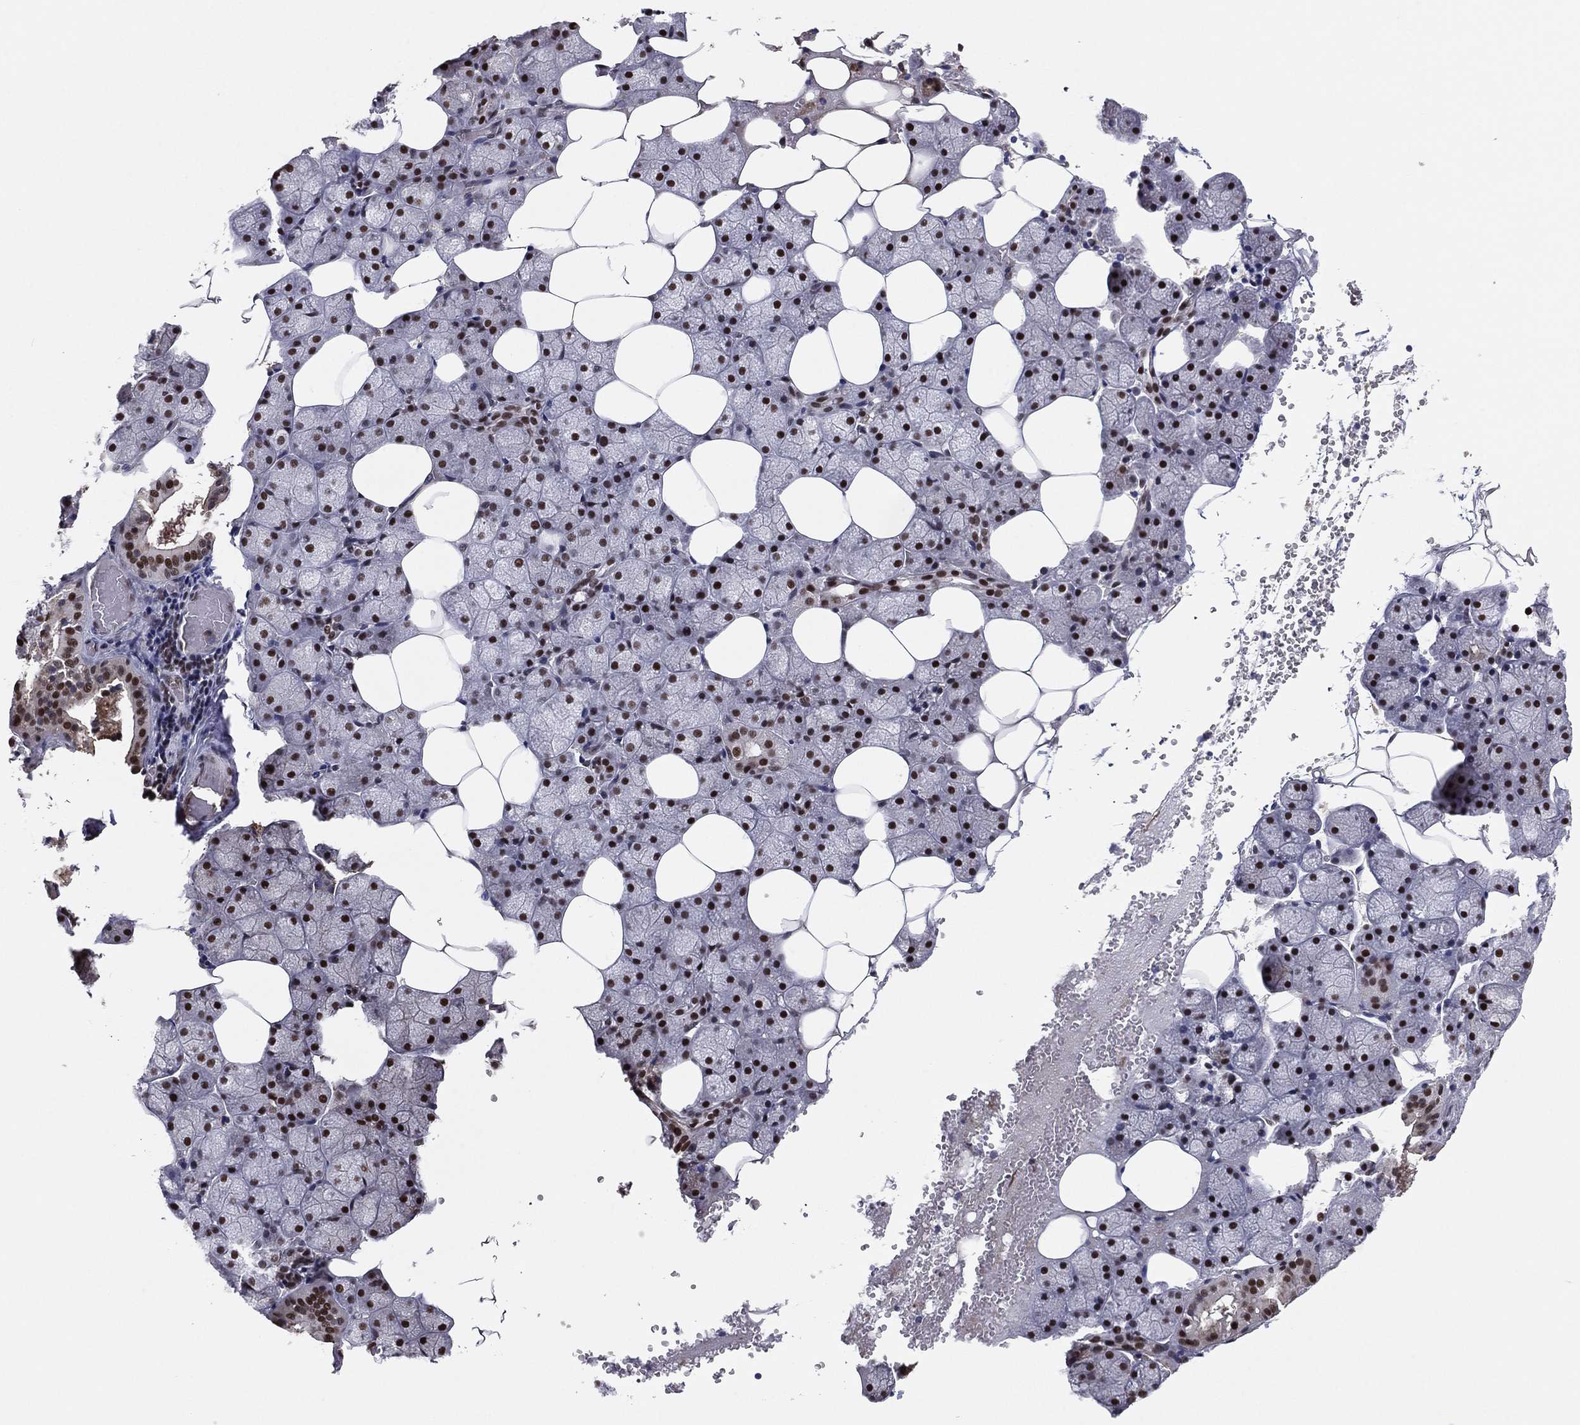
{"staining": {"intensity": "strong", "quantity": "25%-75%", "location": "nuclear"}, "tissue": "salivary gland", "cell_type": "Glandular cells", "image_type": "normal", "snomed": [{"axis": "morphology", "description": "Normal tissue, NOS"}, {"axis": "topography", "description": "Salivary gland"}], "caption": "Salivary gland stained for a protein (brown) exhibits strong nuclear positive staining in about 25%-75% of glandular cells.", "gene": "GPALPP1", "patient": {"sex": "male", "age": 38}}